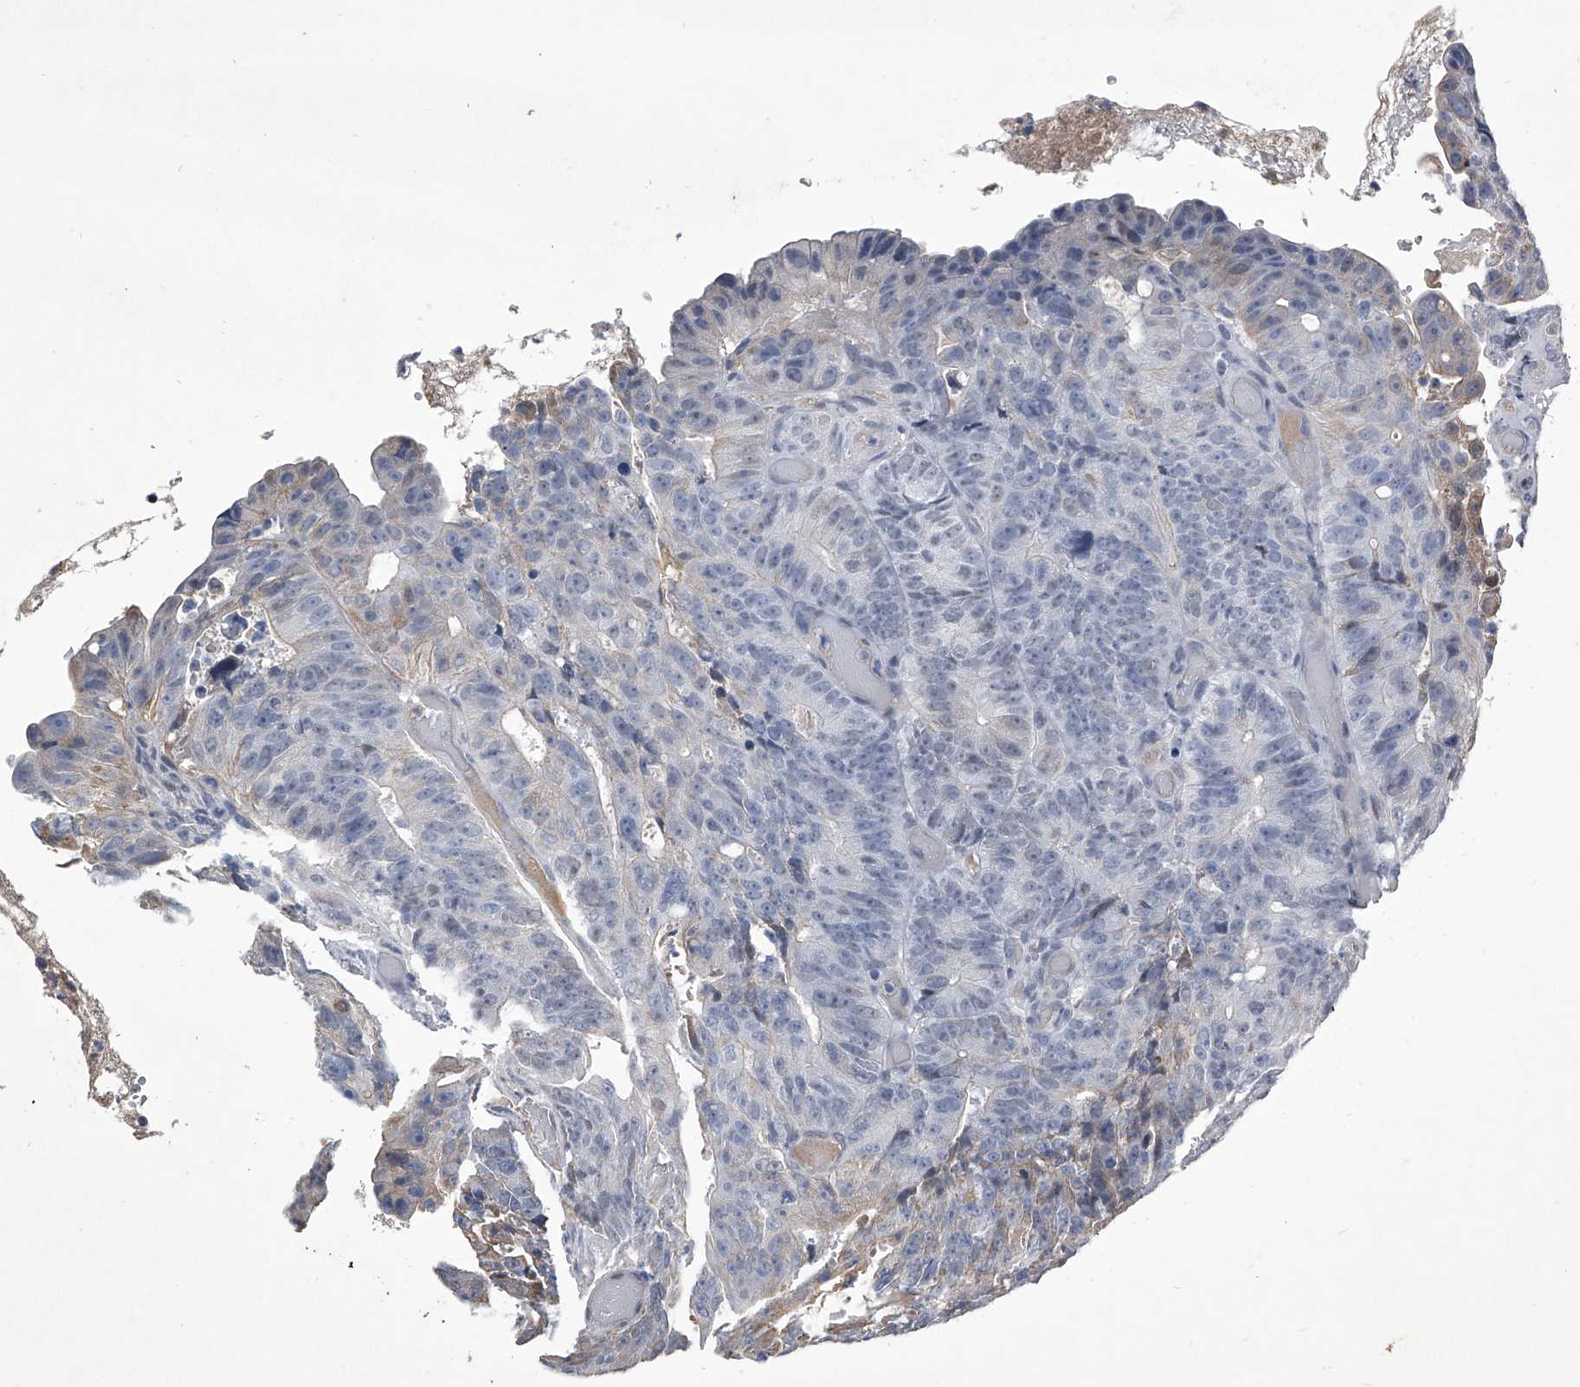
{"staining": {"intensity": "negative", "quantity": "none", "location": "none"}, "tissue": "colorectal cancer", "cell_type": "Tumor cells", "image_type": "cancer", "snomed": [{"axis": "morphology", "description": "Adenocarcinoma, NOS"}, {"axis": "topography", "description": "Colon"}], "caption": "Adenocarcinoma (colorectal) stained for a protein using IHC demonstrates no expression tumor cells.", "gene": "ZNF76", "patient": {"sex": "male", "age": 87}}